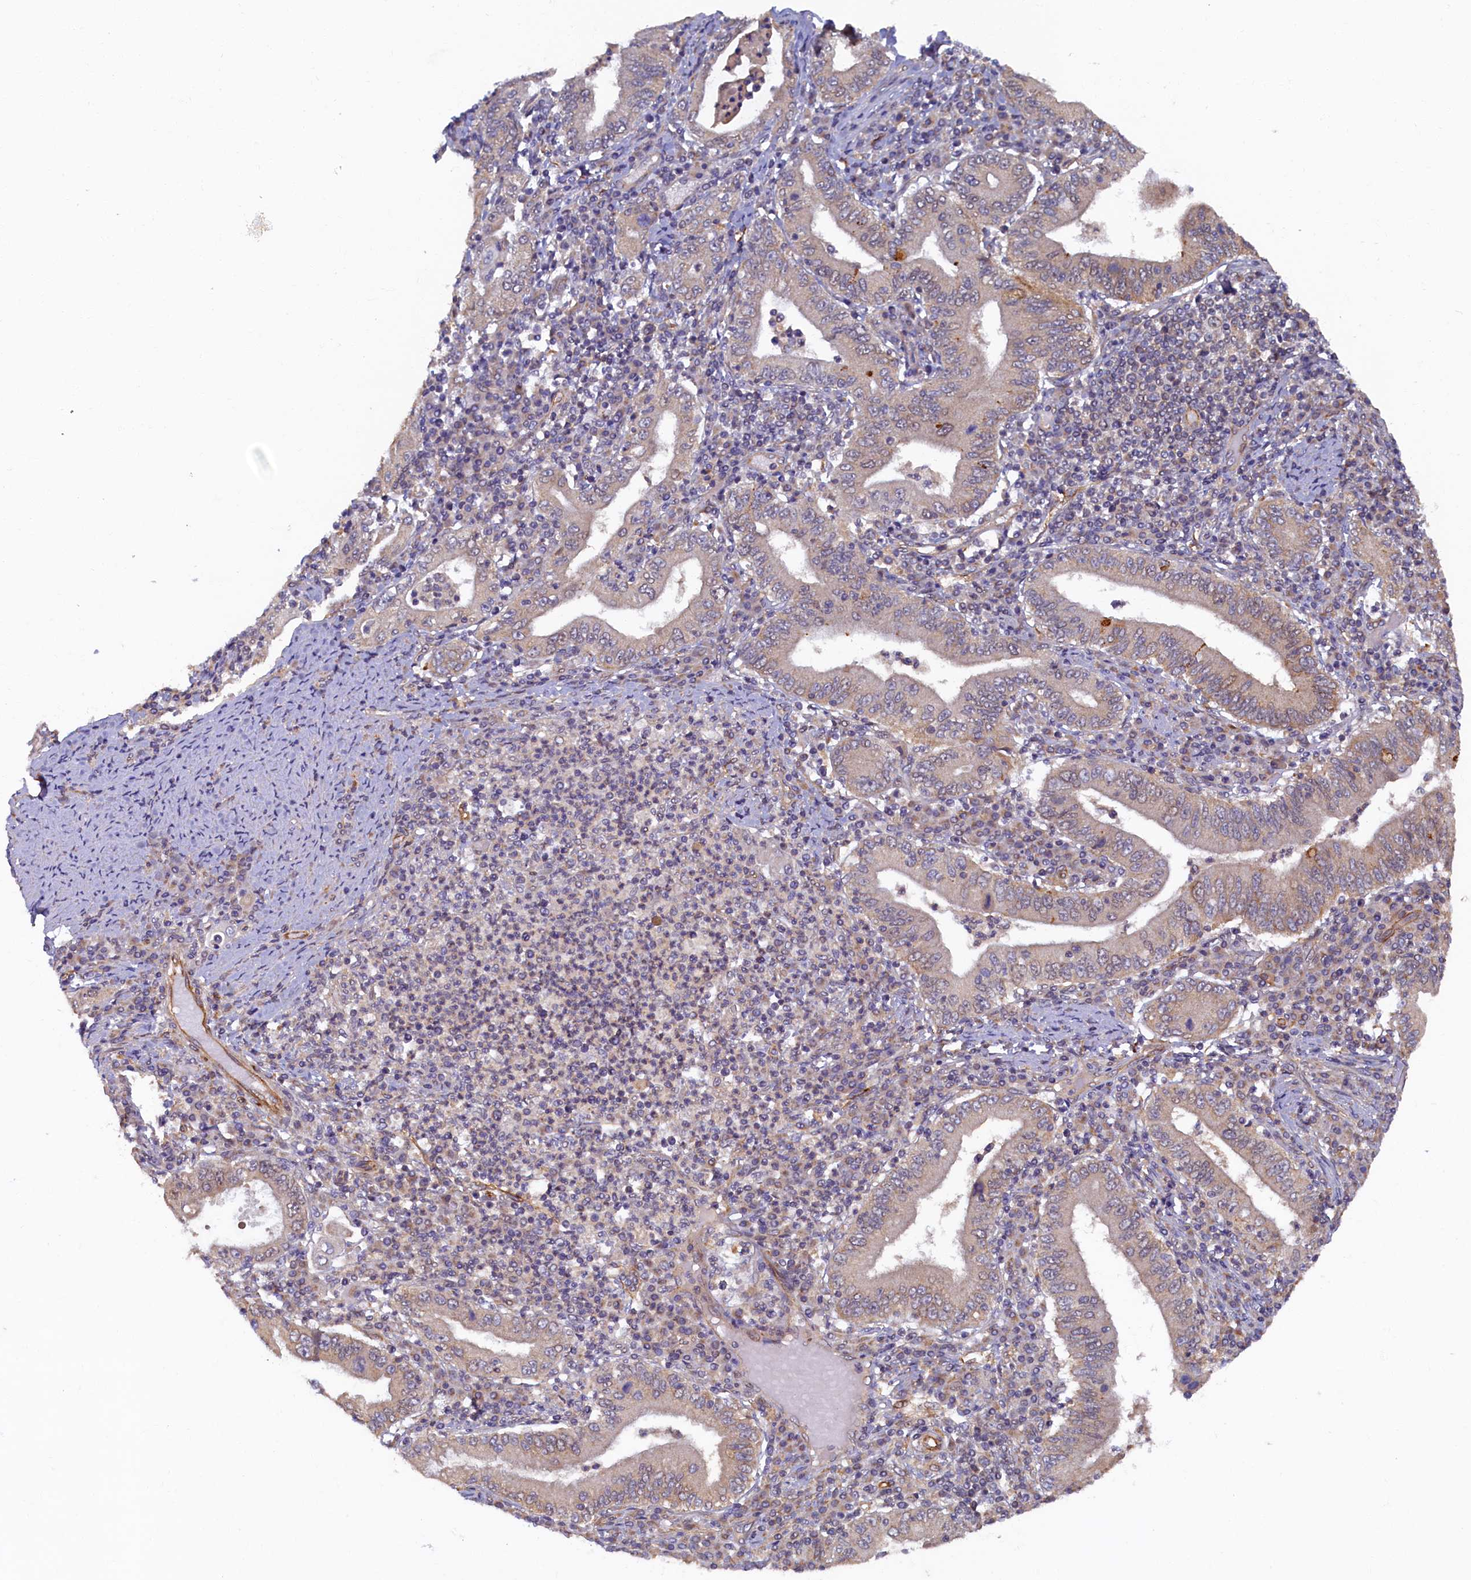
{"staining": {"intensity": "weak", "quantity": "25%-75%", "location": "cytoplasmic/membranous"}, "tissue": "stomach cancer", "cell_type": "Tumor cells", "image_type": "cancer", "snomed": [{"axis": "morphology", "description": "Normal tissue, NOS"}, {"axis": "morphology", "description": "Adenocarcinoma, NOS"}, {"axis": "topography", "description": "Esophagus"}, {"axis": "topography", "description": "Stomach, upper"}, {"axis": "topography", "description": "Peripheral nerve tissue"}], "caption": "Immunohistochemical staining of human stomach cancer exhibits low levels of weak cytoplasmic/membranous protein staining in approximately 25%-75% of tumor cells.", "gene": "STX12", "patient": {"sex": "male", "age": 62}}